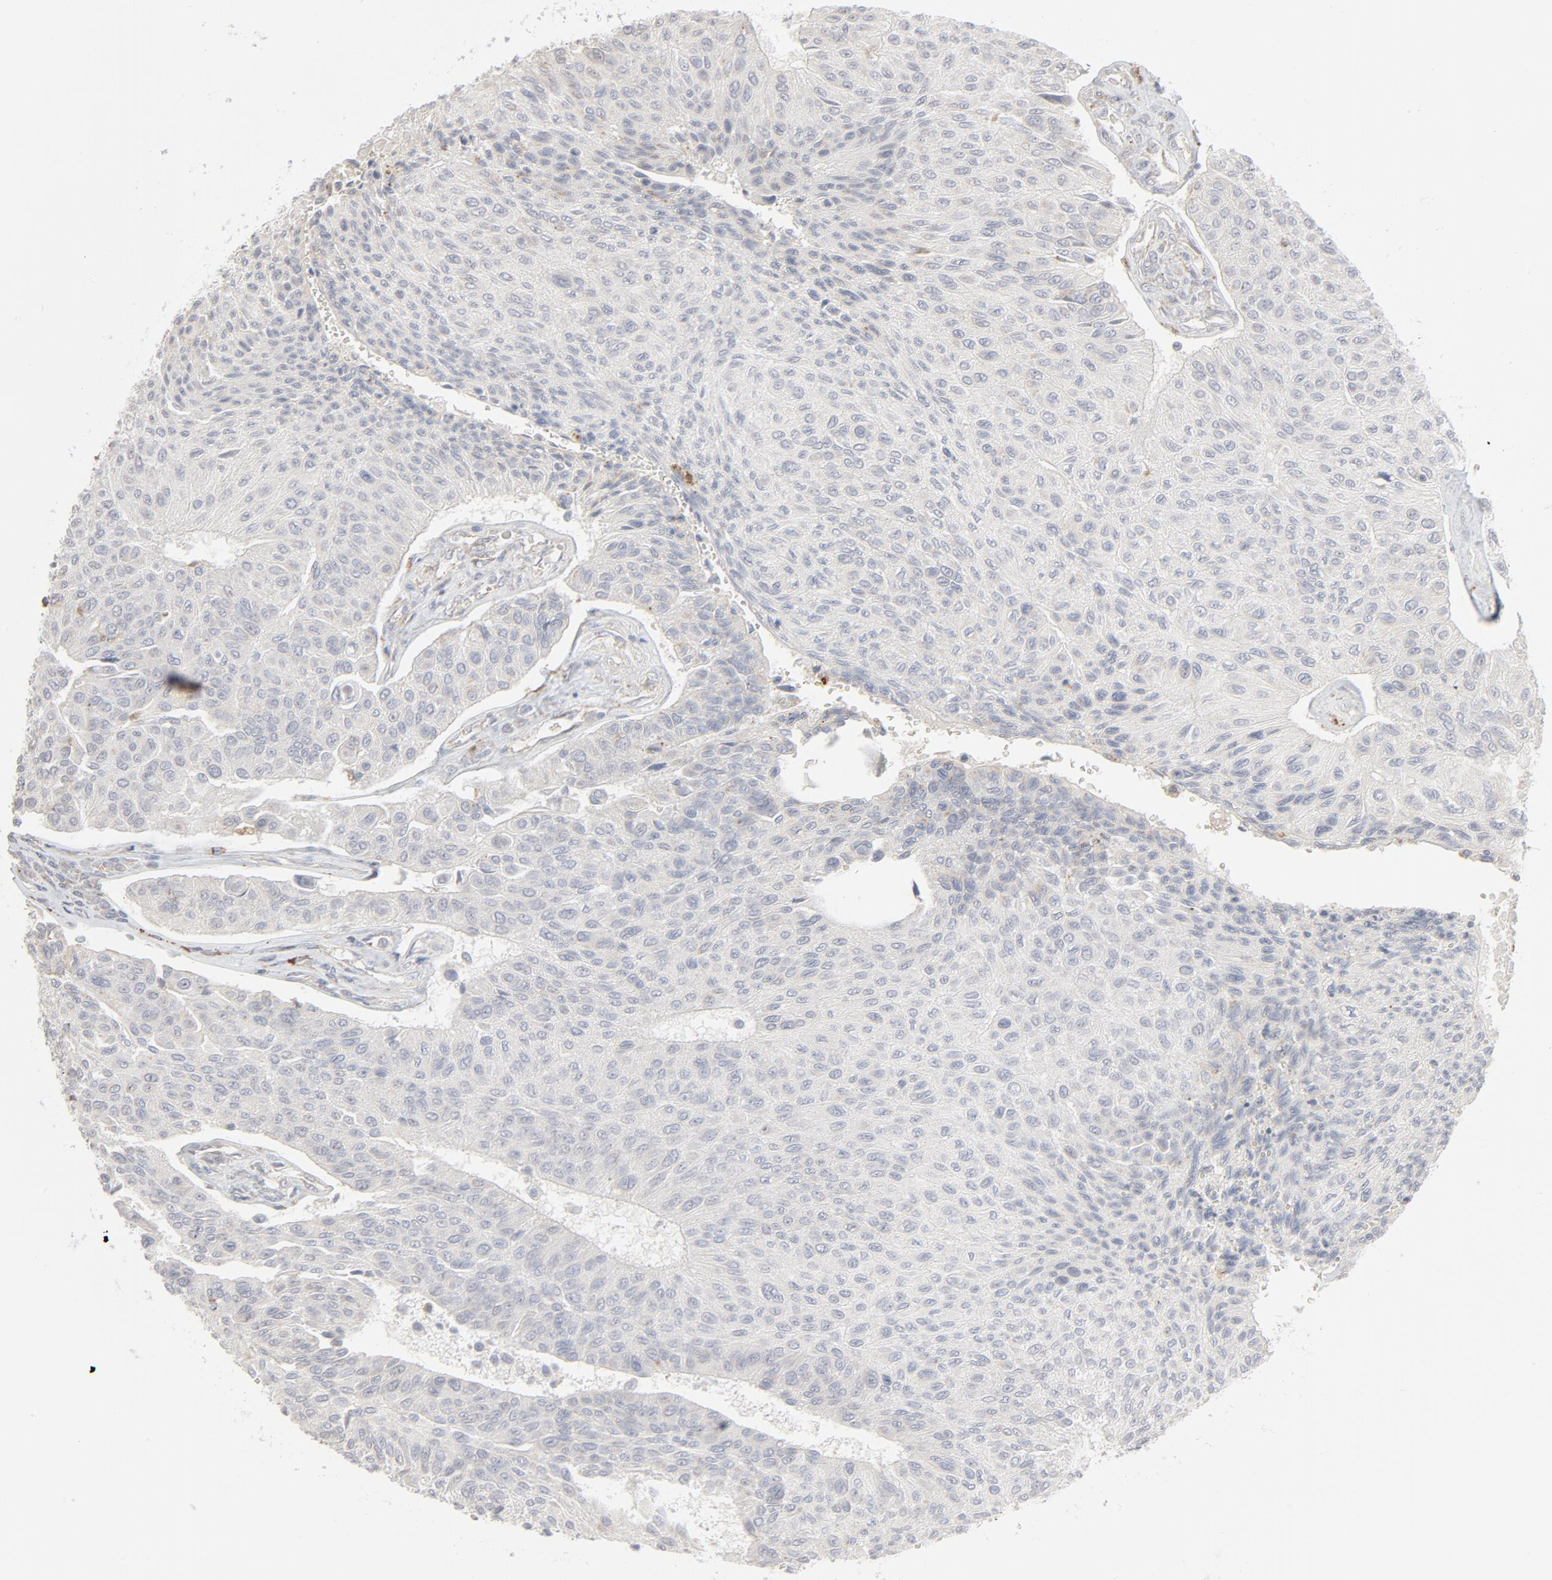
{"staining": {"intensity": "negative", "quantity": "none", "location": "none"}, "tissue": "urothelial cancer", "cell_type": "Tumor cells", "image_type": "cancer", "snomed": [{"axis": "morphology", "description": "Urothelial carcinoma, High grade"}, {"axis": "topography", "description": "Urinary bladder"}], "caption": "High power microscopy photomicrograph of an IHC micrograph of urothelial carcinoma (high-grade), revealing no significant staining in tumor cells. (DAB (3,3'-diaminobenzidine) immunohistochemistry (IHC) visualized using brightfield microscopy, high magnification).", "gene": "POMT2", "patient": {"sex": "male", "age": 66}}